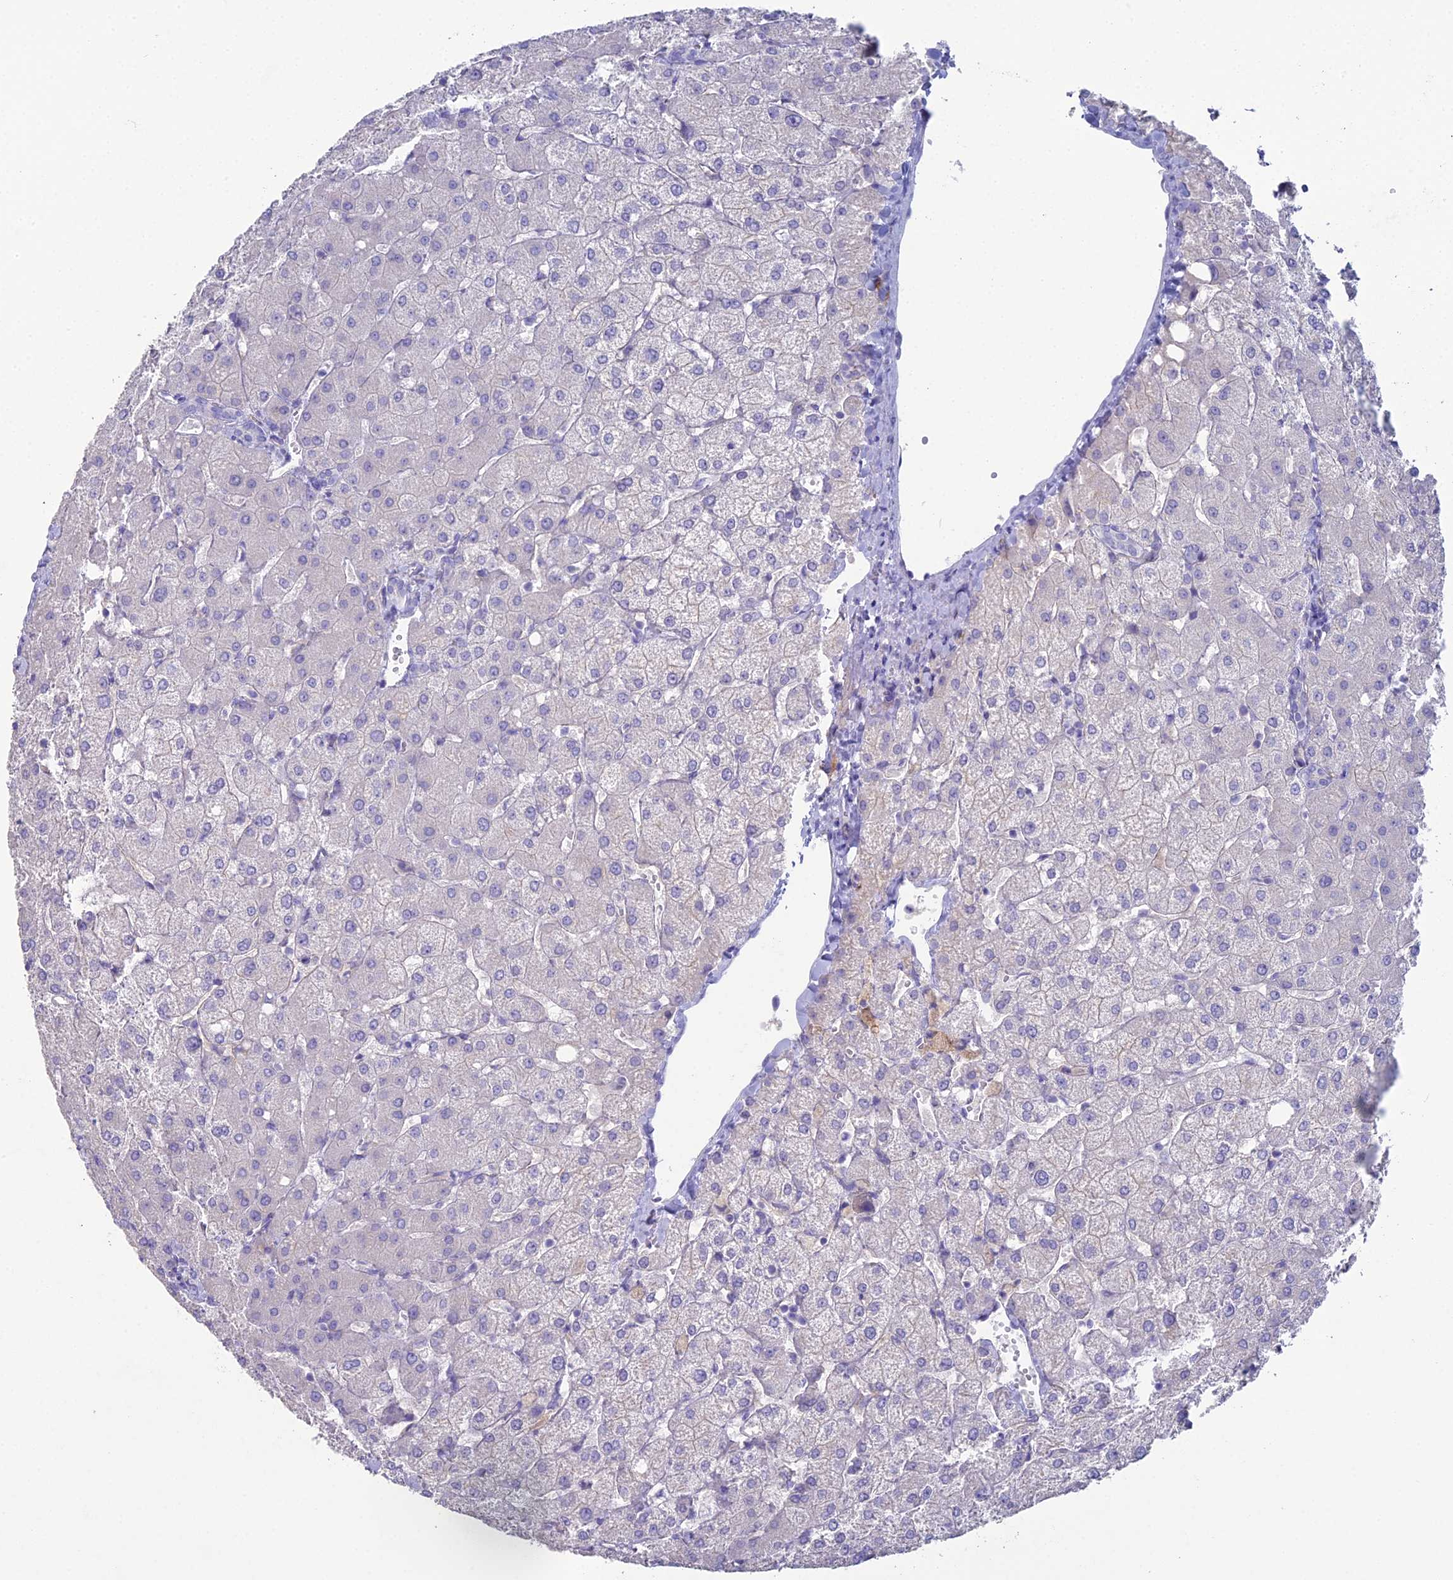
{"staining": {"intensity": "negative", "quantity": "none", "location": "none"}, "tissue": "liver", "cell_type": "Cholangiocytes", "image_type": "normal", "snomed": [{"axis": "morphology", "description": "Normal tissue, NOS"}, {"axis": "topography", "description": "Liver"}], "caption": "Benign liver was stained to show a protein in brown. There is no significant positivity in cholangiocytes. (Stains: DAB (3,3'-diaminobenzidine) IHC with hematoxylin counter stain, Microscopy: brightfield microscopy at high magnification).", "gene": "ACE", "patient": {"sex": "female", "age": 54}}